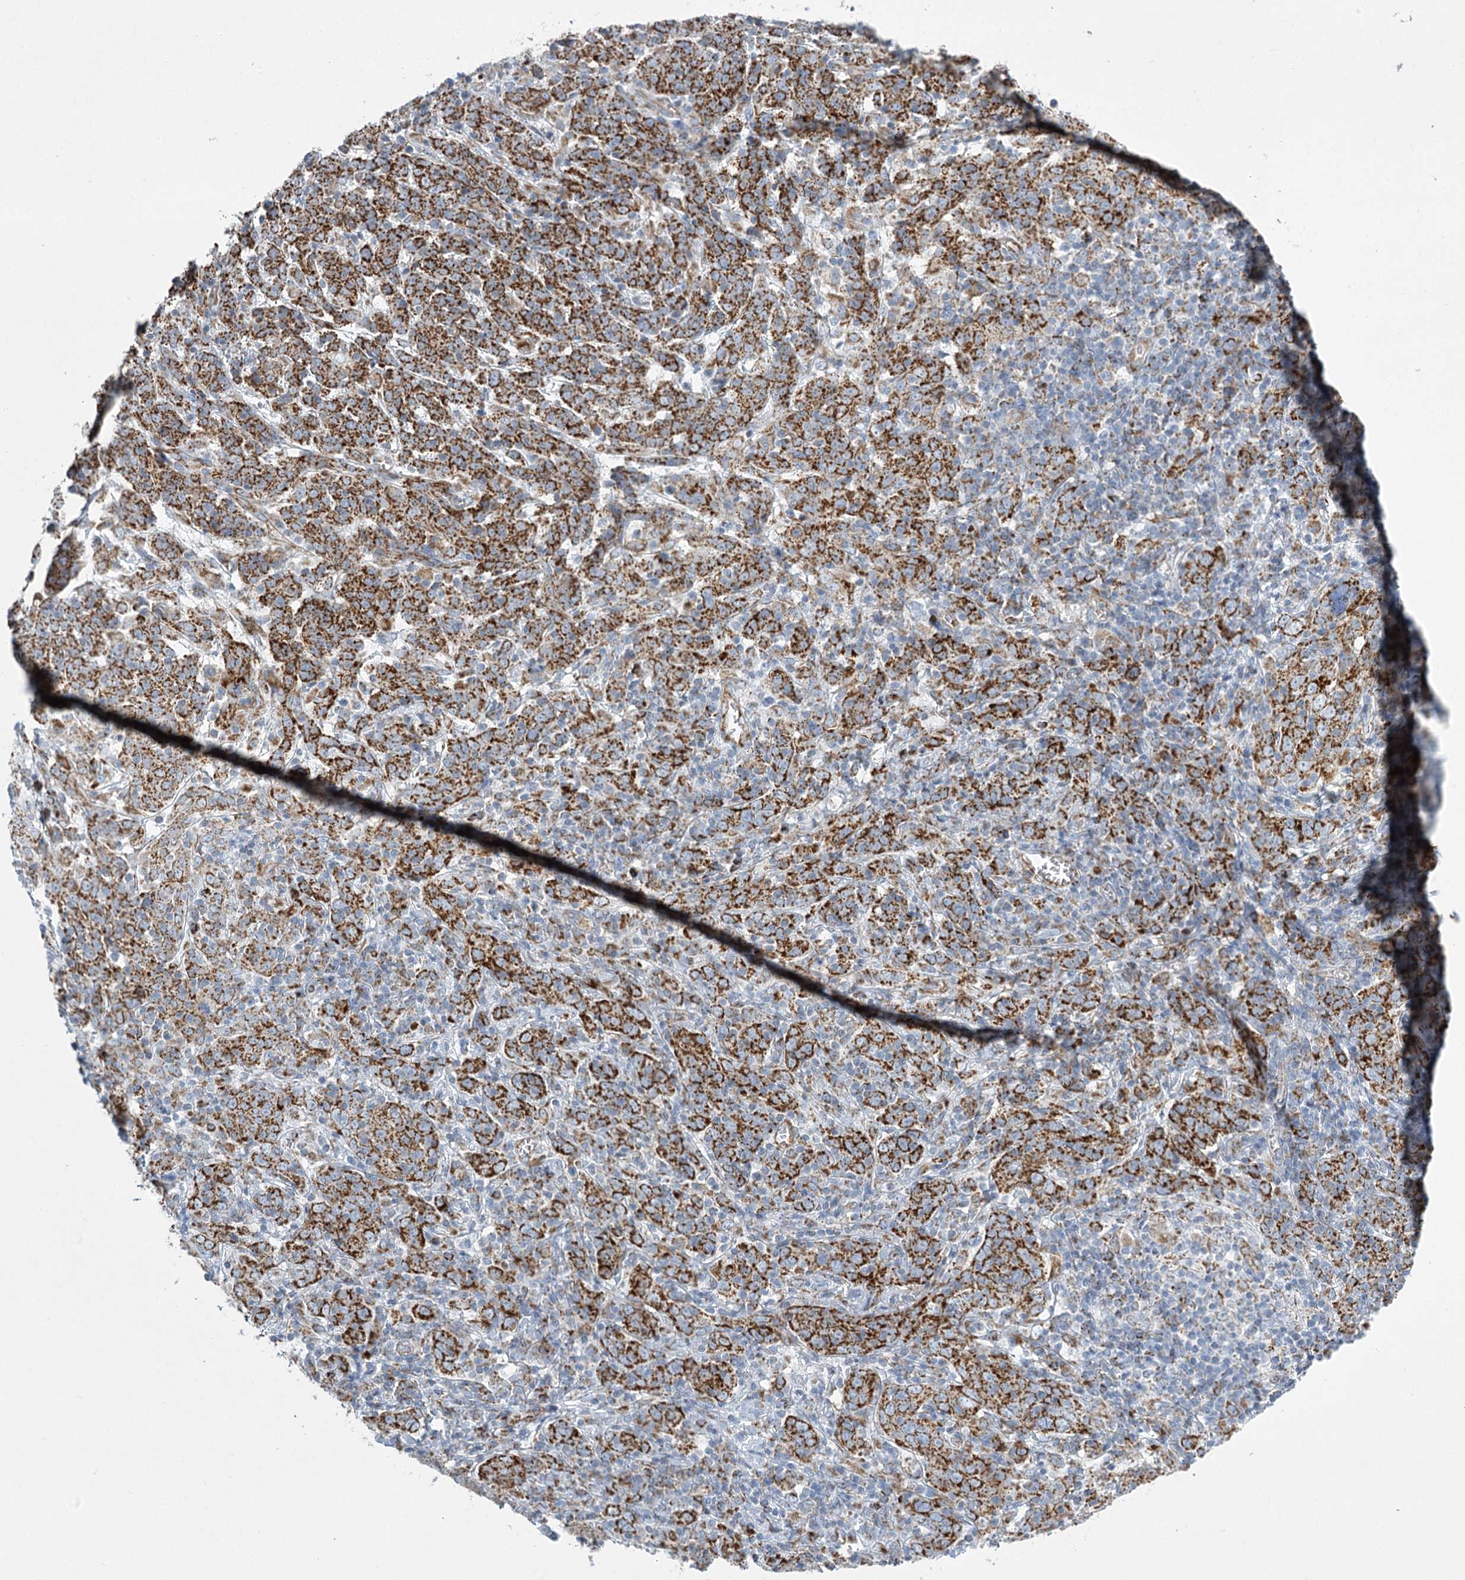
{"staining": {"intensity": "strong", "quantity": ">75%", "location": "cytoplasmic/membranous"}, "tissue": "cervical cancer", "cell_type": "Tumor cells", "image_type": "cancer", "snomed": [{"axis": "morphology", "description": "Squamous cell carcinoma, NOS"}, {"axis": "topography", "description": "Cervix"}], "caption": "Protein analysis of cervical cancer tissue shows strong cytoplasmic/membranous expression in approximately >75% of tumor cells. (Brightfield microscopy of DAB IHC at high magnification).", "gene": "DHTKD1", "patient": {"sex": "female", "age": 67}}